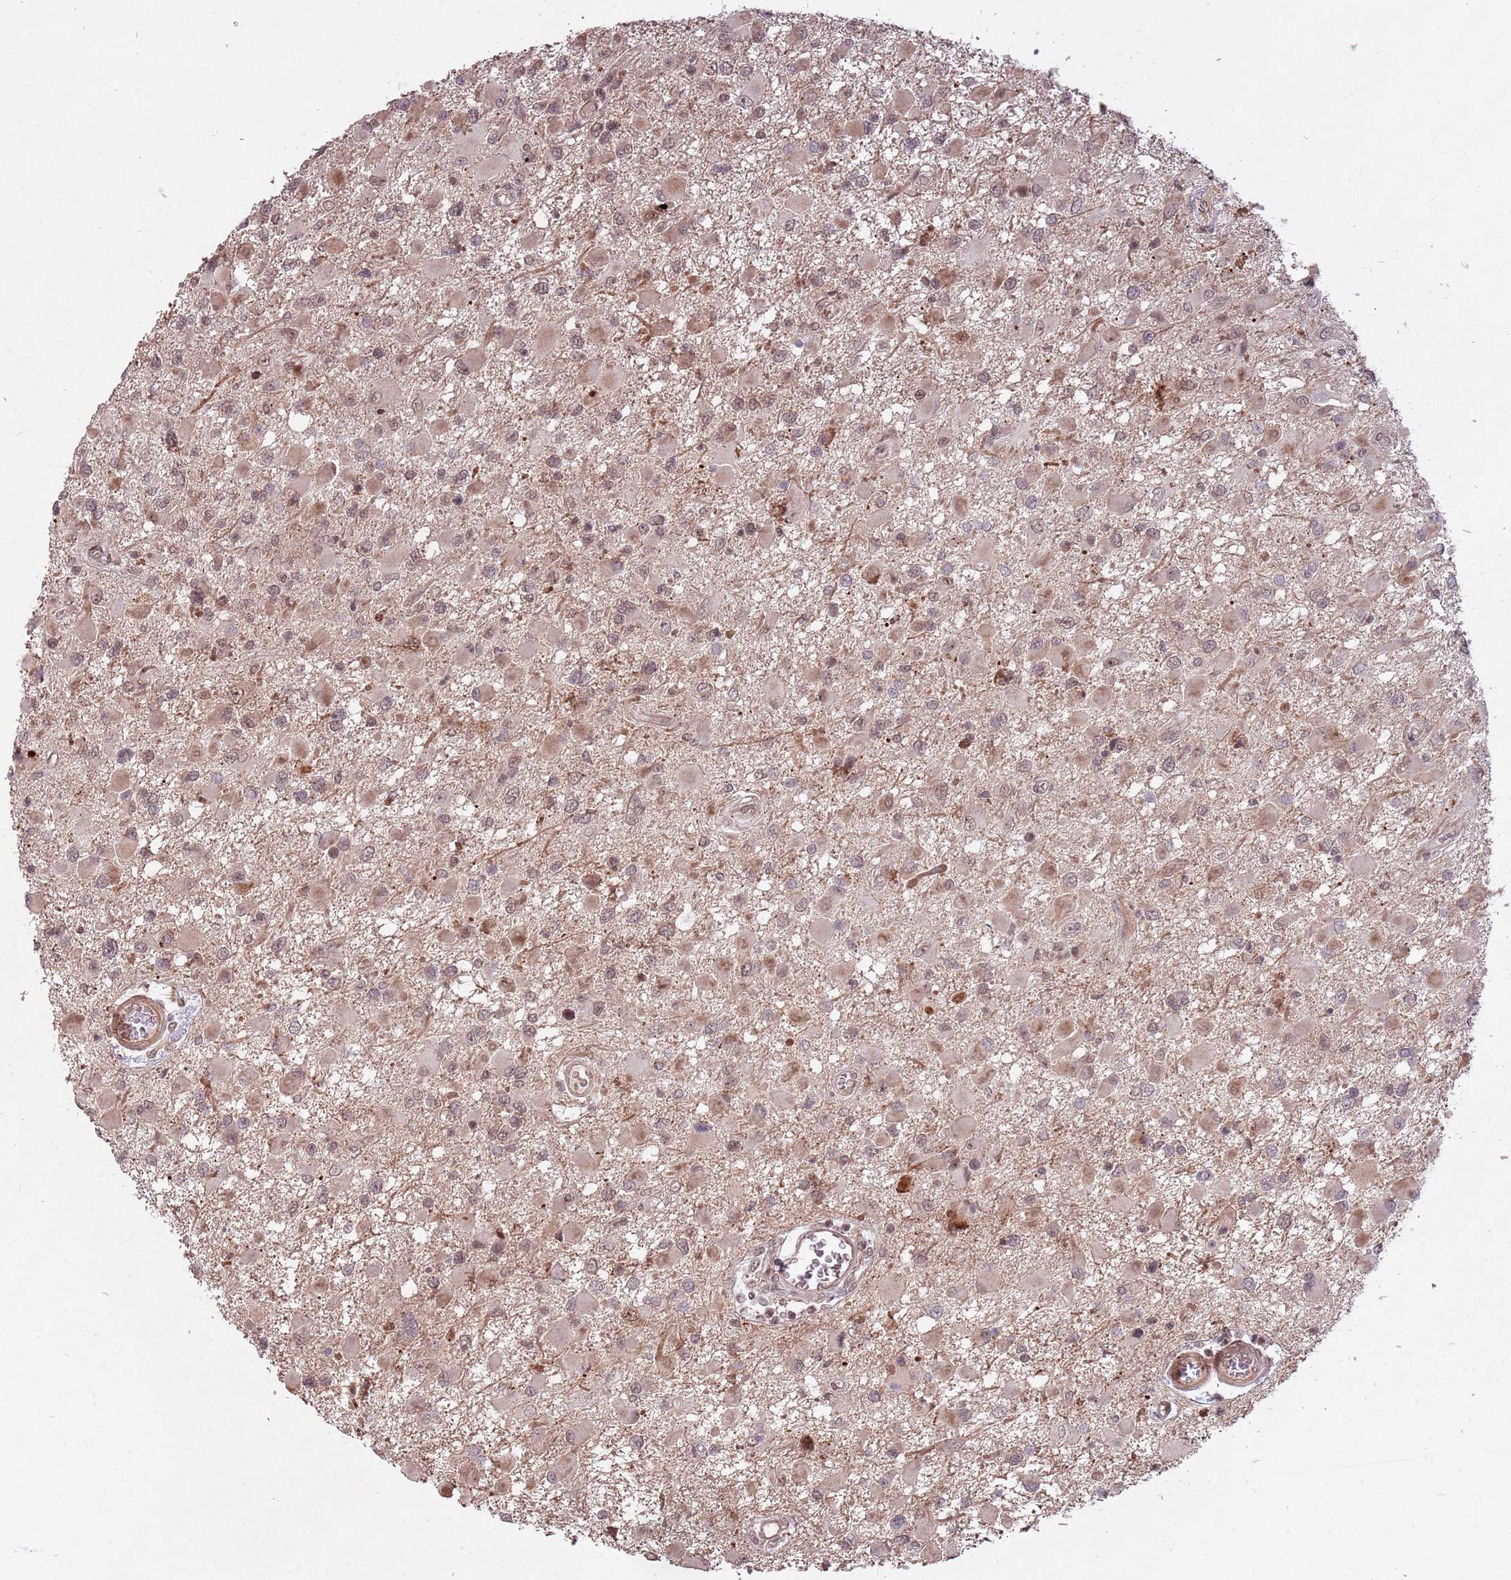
{"staining": {"intensity": "moderate", "quantity": "25%-75%", "location": "cytoplasmic/membranous,nuclear"}, "tissue": "glioma", "cell_type": "Tumor cells", "image_type": "cancer", "snomed": [{"axis": "morphology", "description": "Glioma, malignant, High grade"}, {"axis": "topography", "description": "Brain"}], "caption": "Glioma stained with a protein marker demonstrates moderate staining in tumor cells.", "gene": "SUDS3", "patient": {"sex": "male", "age": 53}}